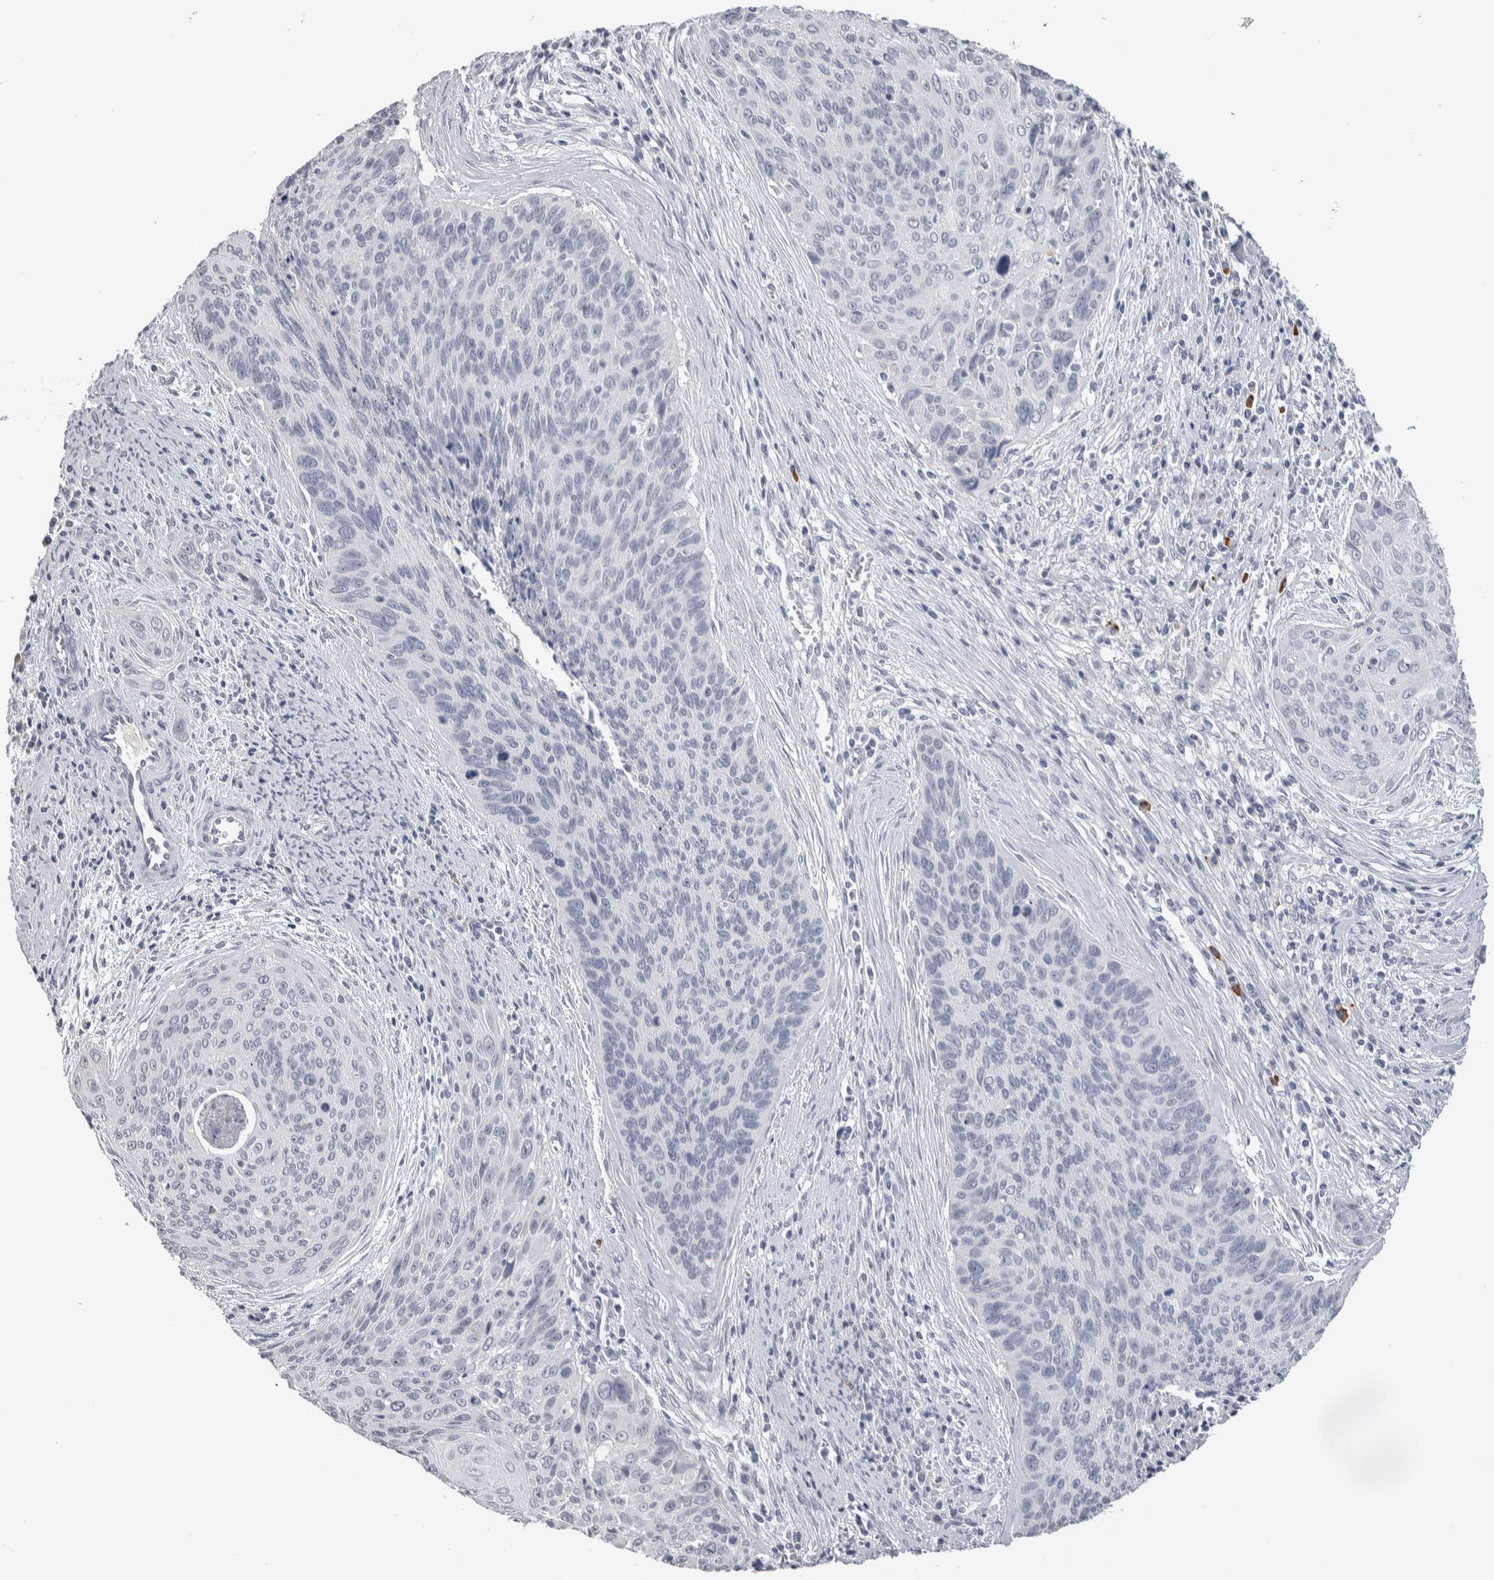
{"staining": {"intensity": "negative", "quantity": "none", "location": "none"}, "tissue": "cervical cancer", "cell_type": "Tumor cells", "image_type": "cancer", "snomed": [{"axis": "morphology", "description": "Squamous cell carcinoma, NOS"}, {"axis": "topography", "description": "Cervix"}], "caption": "This is a micrograph of immunohistochemistry staining of cervical cancer (squamous cell carcinoma), which shows no staining in tumor cells.", "gene": "TMEM102", "patient": {"sex": "female", "age": 55}}